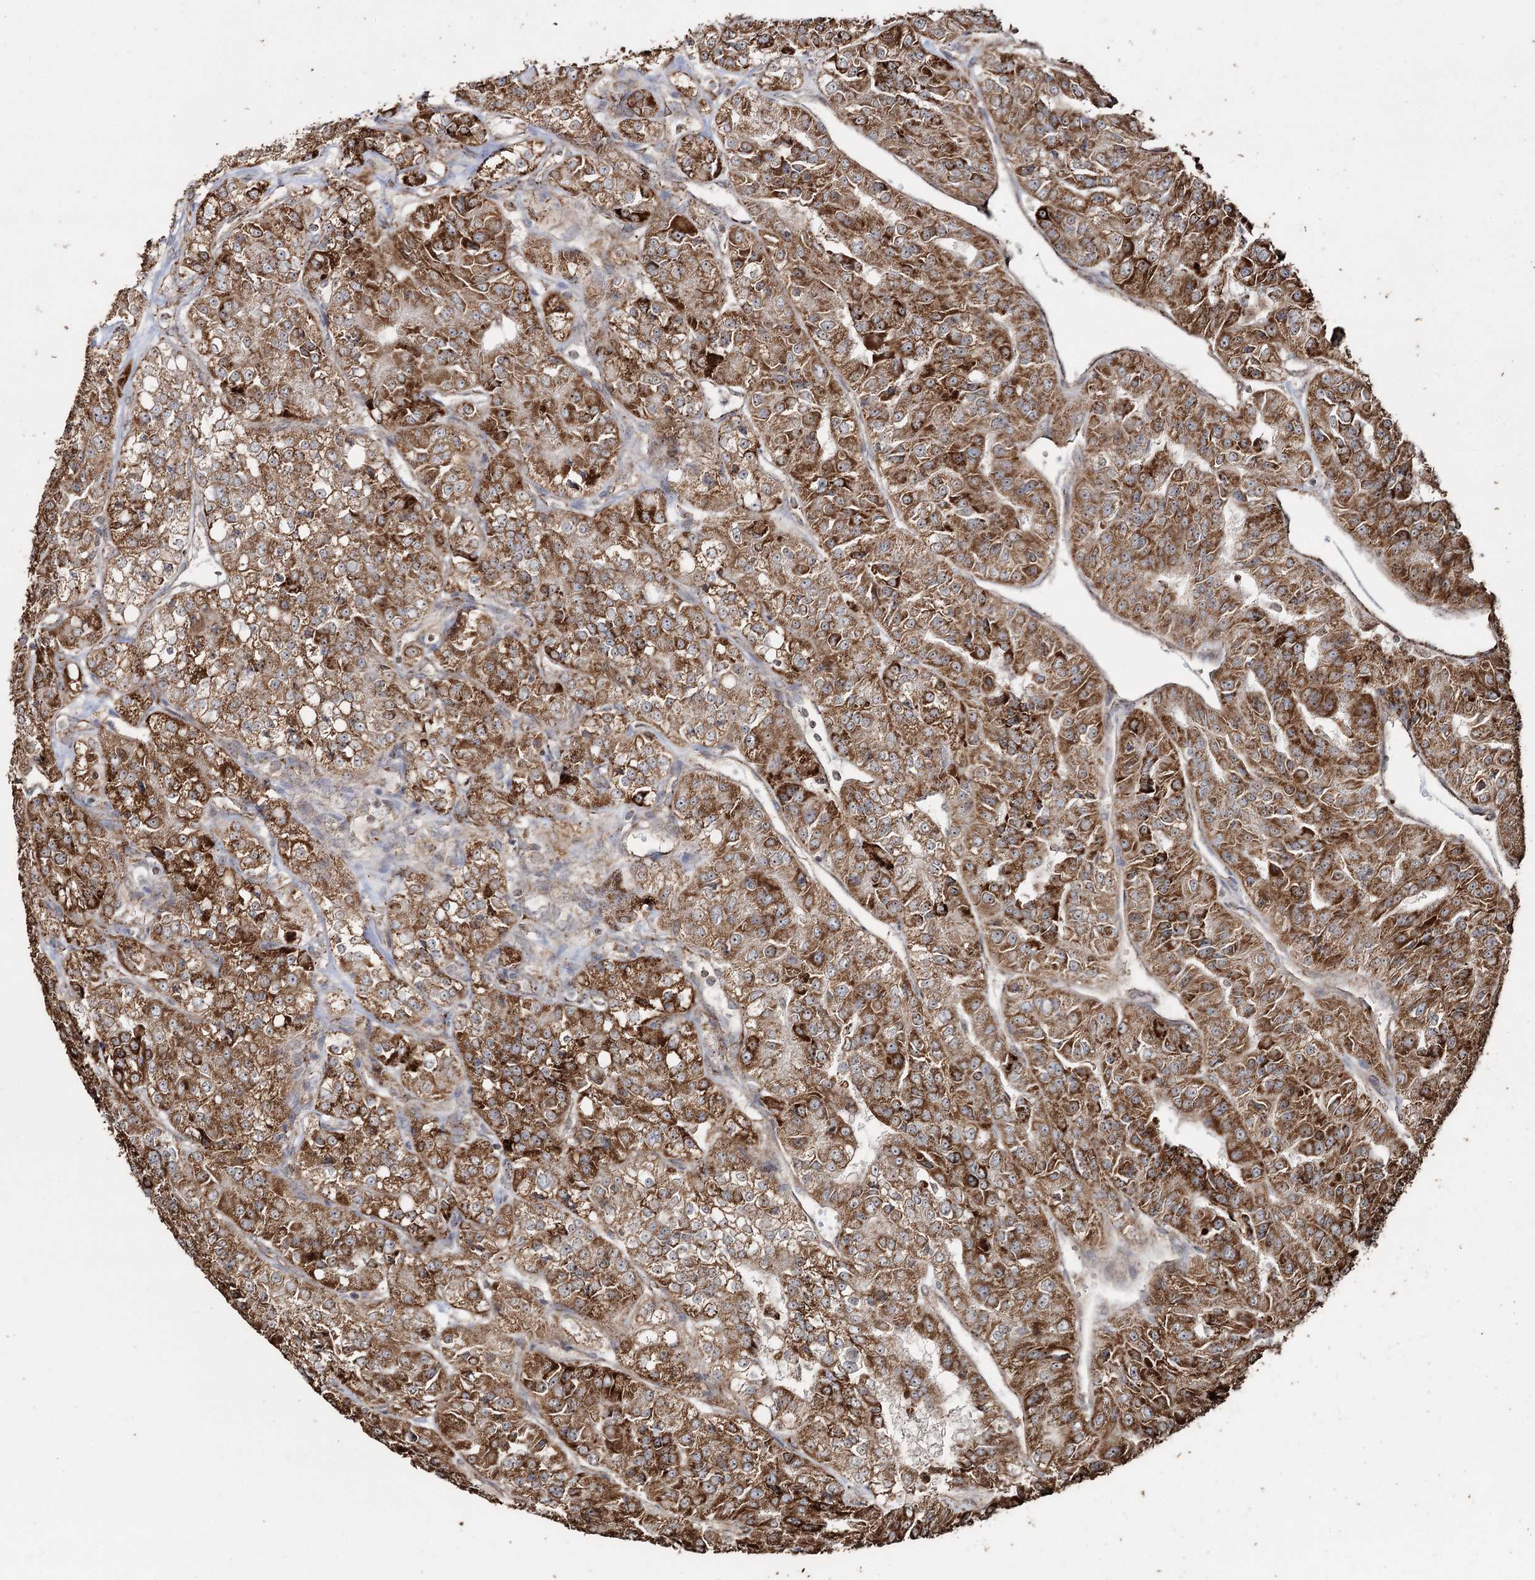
{"staining": {"intensity": "strong", "quantity": ">75%", "location": "cytoplasmic/membranous"}, "tissue": "renal cancer", "cell_type": "Tumor cells", "image_type": "cancer", "snomed": [{"axis": "morphology", "description": "Adenocarcinoma, NOS"}, {"axis": "topography", "description": "Kidney"}], "caption": "Immunohistochemistry of human adenocarcinoma (renal) reveals high levels of strong cytoplasmic/membranous expression in approximately >75% of tumor cells.", "gene": "SLF2", "patient": {"sex": "female", "age": 63}}